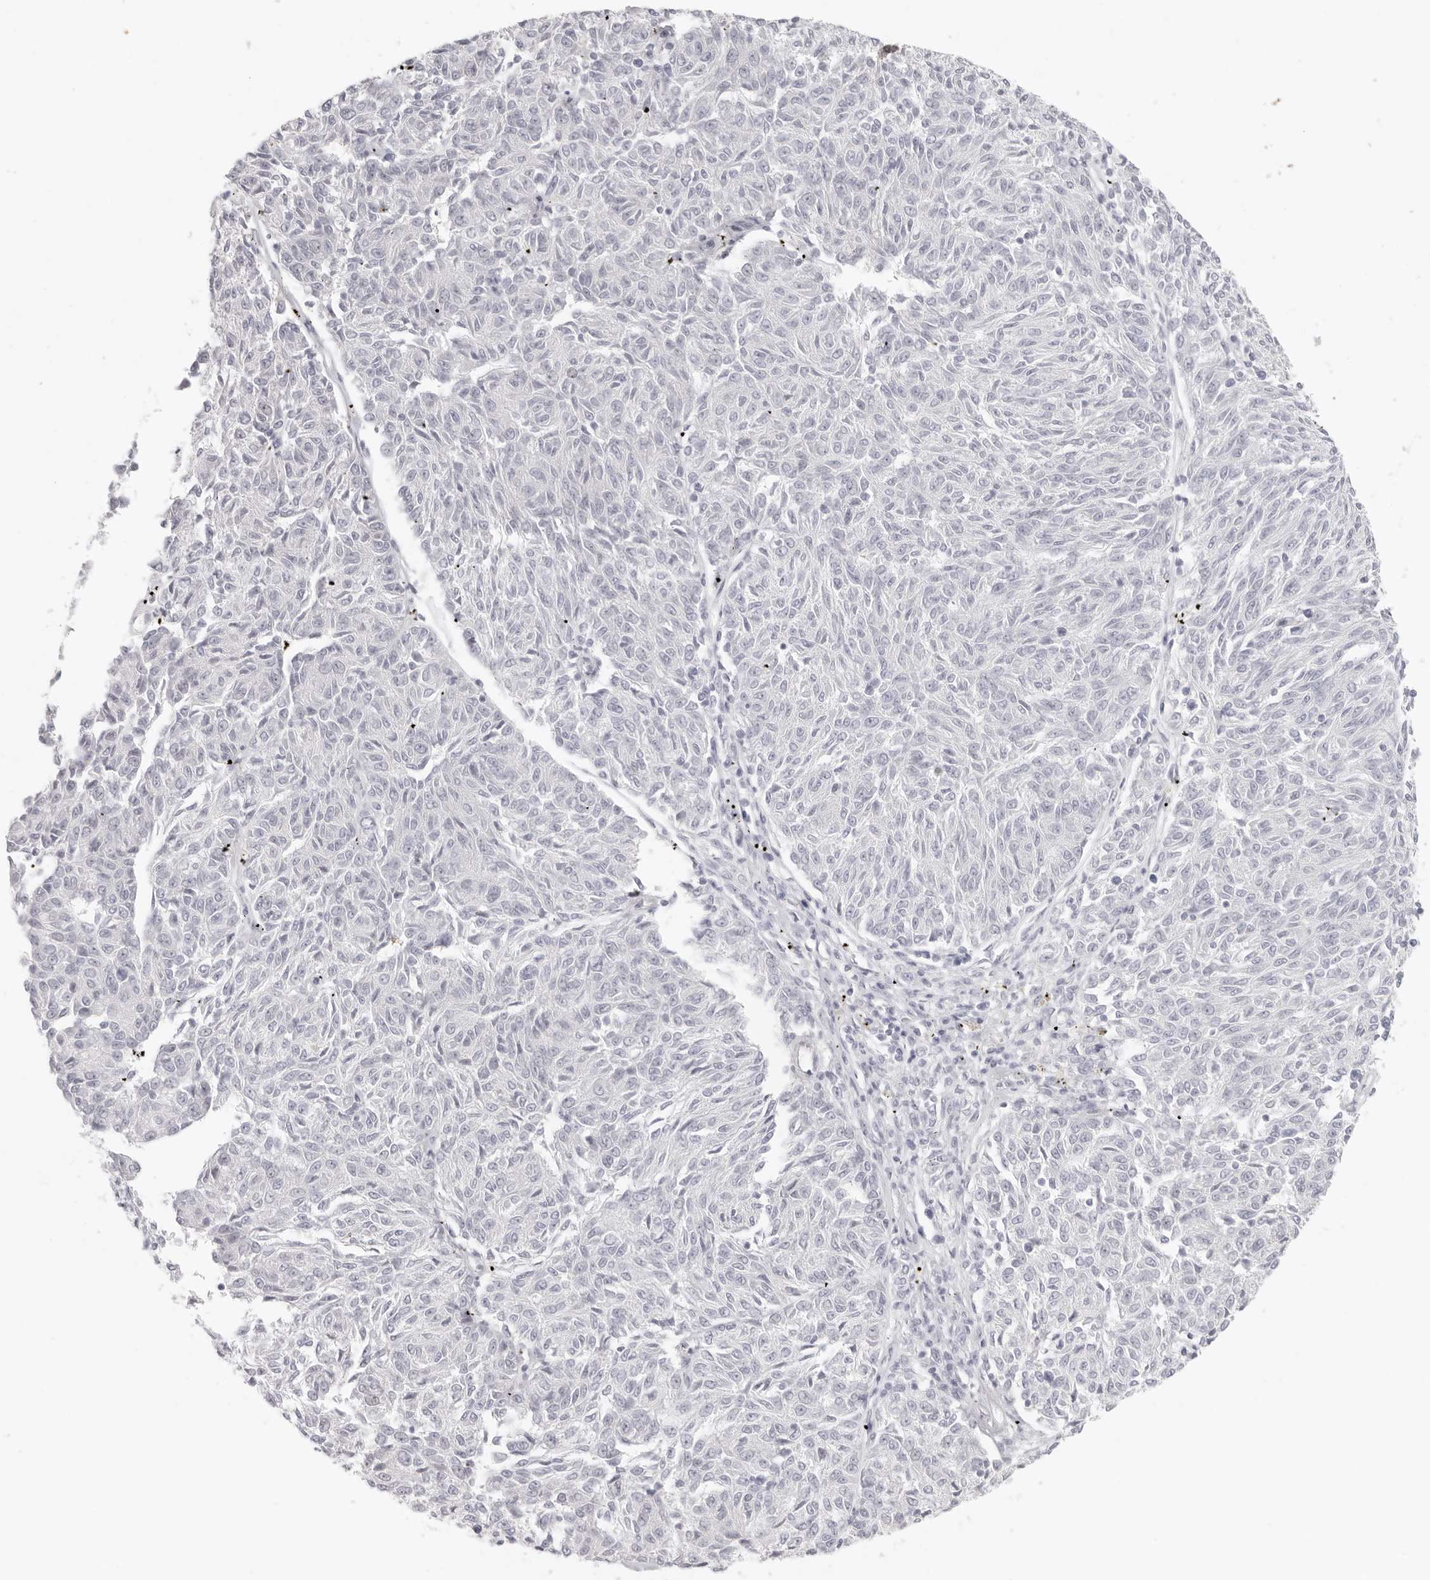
{"staining": {"intensity": "negative", "quantity": "none", "location": "none"}, "tissue": "melanoma", "cell_type": "Tumor cells", "image_type": "cancer", "snomed": [{"axis": "morphology", "description": "Malignant melanoma, NOS"}, {"axis": "topography", "description": "Skin"}], "caption": "This is an immunohistochemistry (IHC) photomicrograph of human malignant melanoma. There is no expression in tumor cells.", "gene": "RXFP1", "patient": {"sex": "female", "age": 72}}